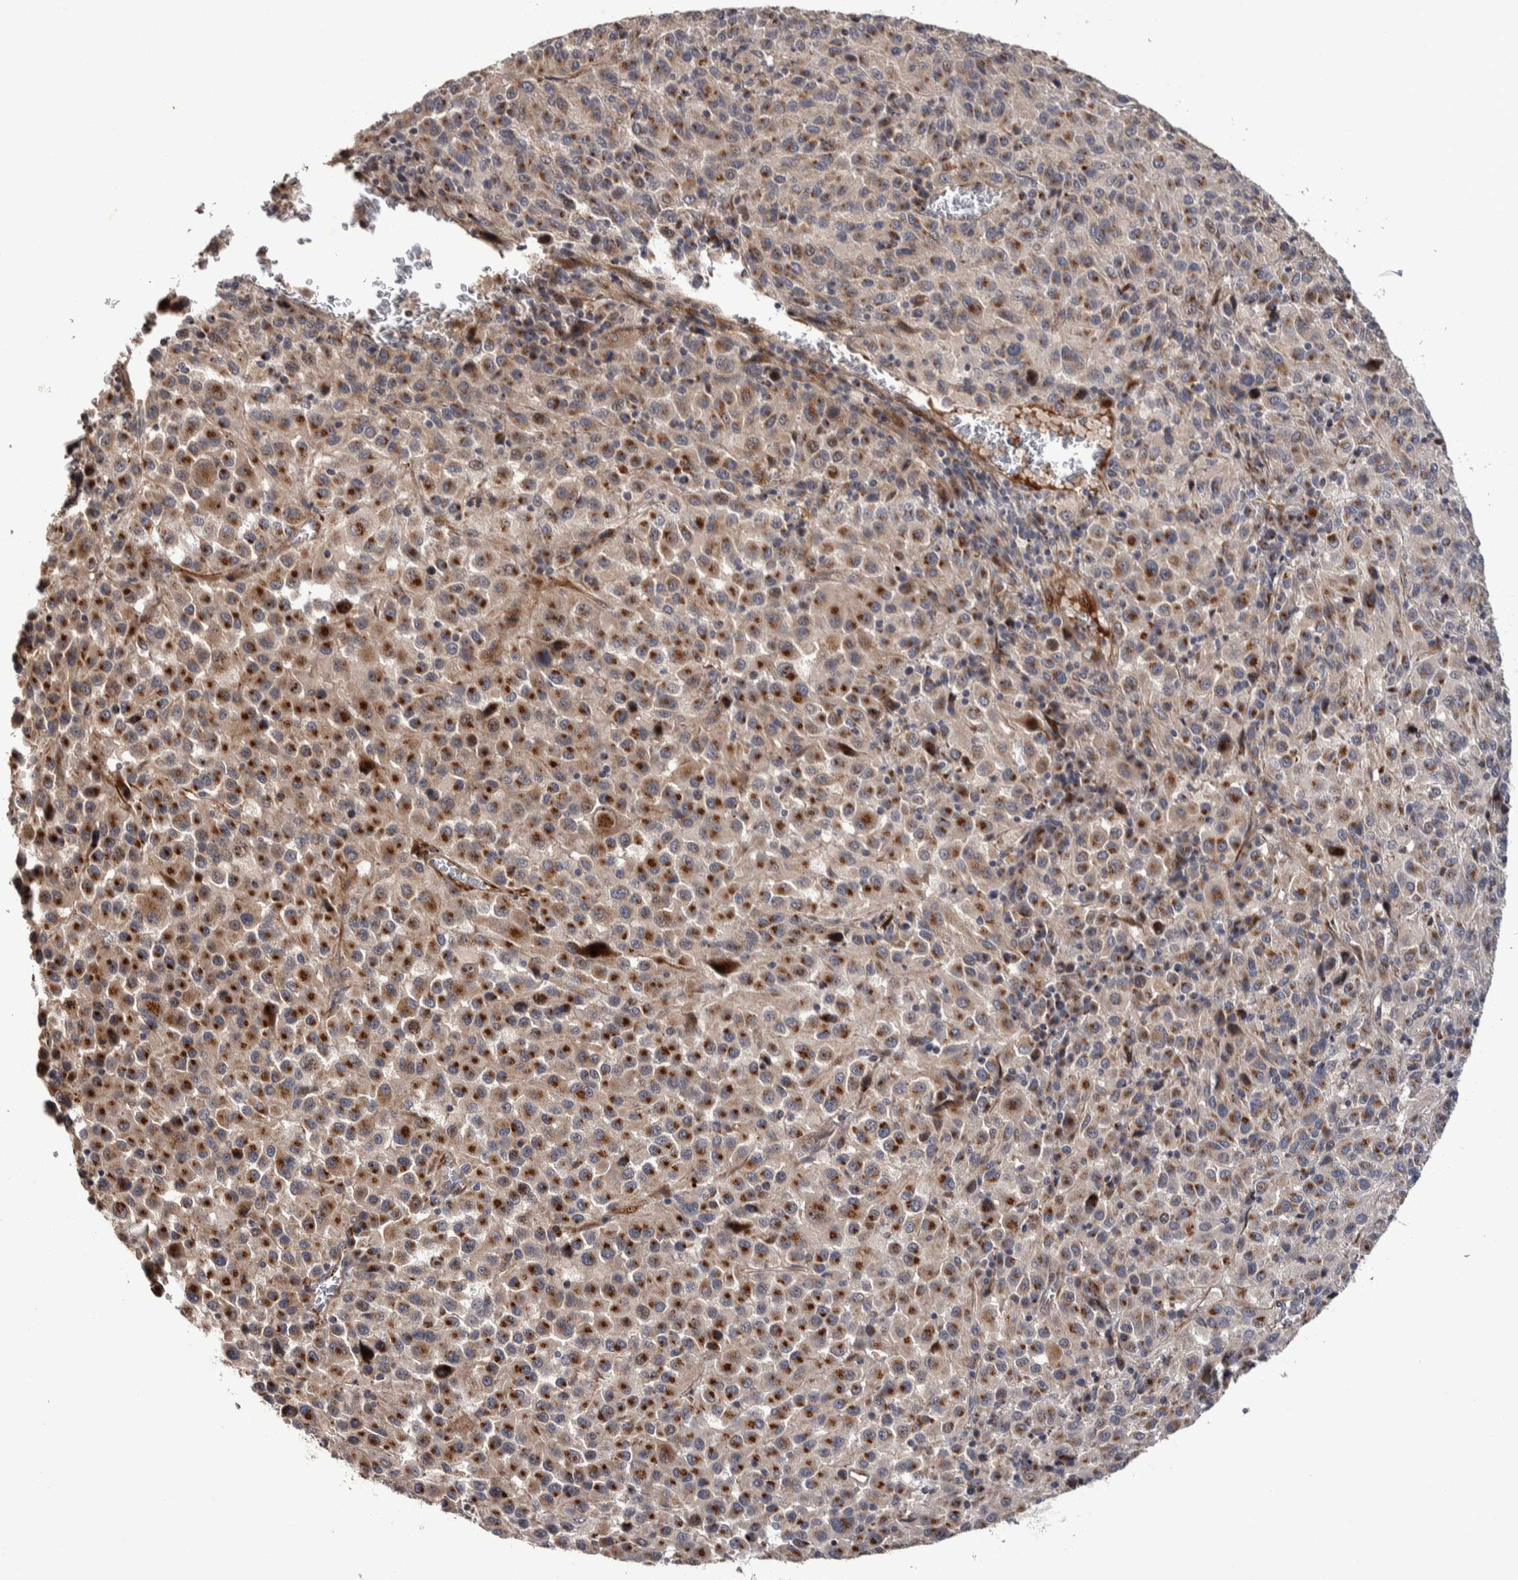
{"staining": {"intensity": "moderate", "quantity": ">75%", "location": "cytoplasmic/membranous"}, "tissue": "melanoma", "cell_type": "Tumor cells", "image_type": "cancer", "snomed": [{"axis": "morphology", "description": "Malignant melanoma, Metastatic site"}, {"axis": "topography", "description": "Lung"}], "caption": "The histopathology image reveals a brown stain indicating the presence of a protein in the cytoplasmic/membranous of tumor cells in melanoma.", "gene": "CANT1", "patient": {"sex": "male", "age": 64}}